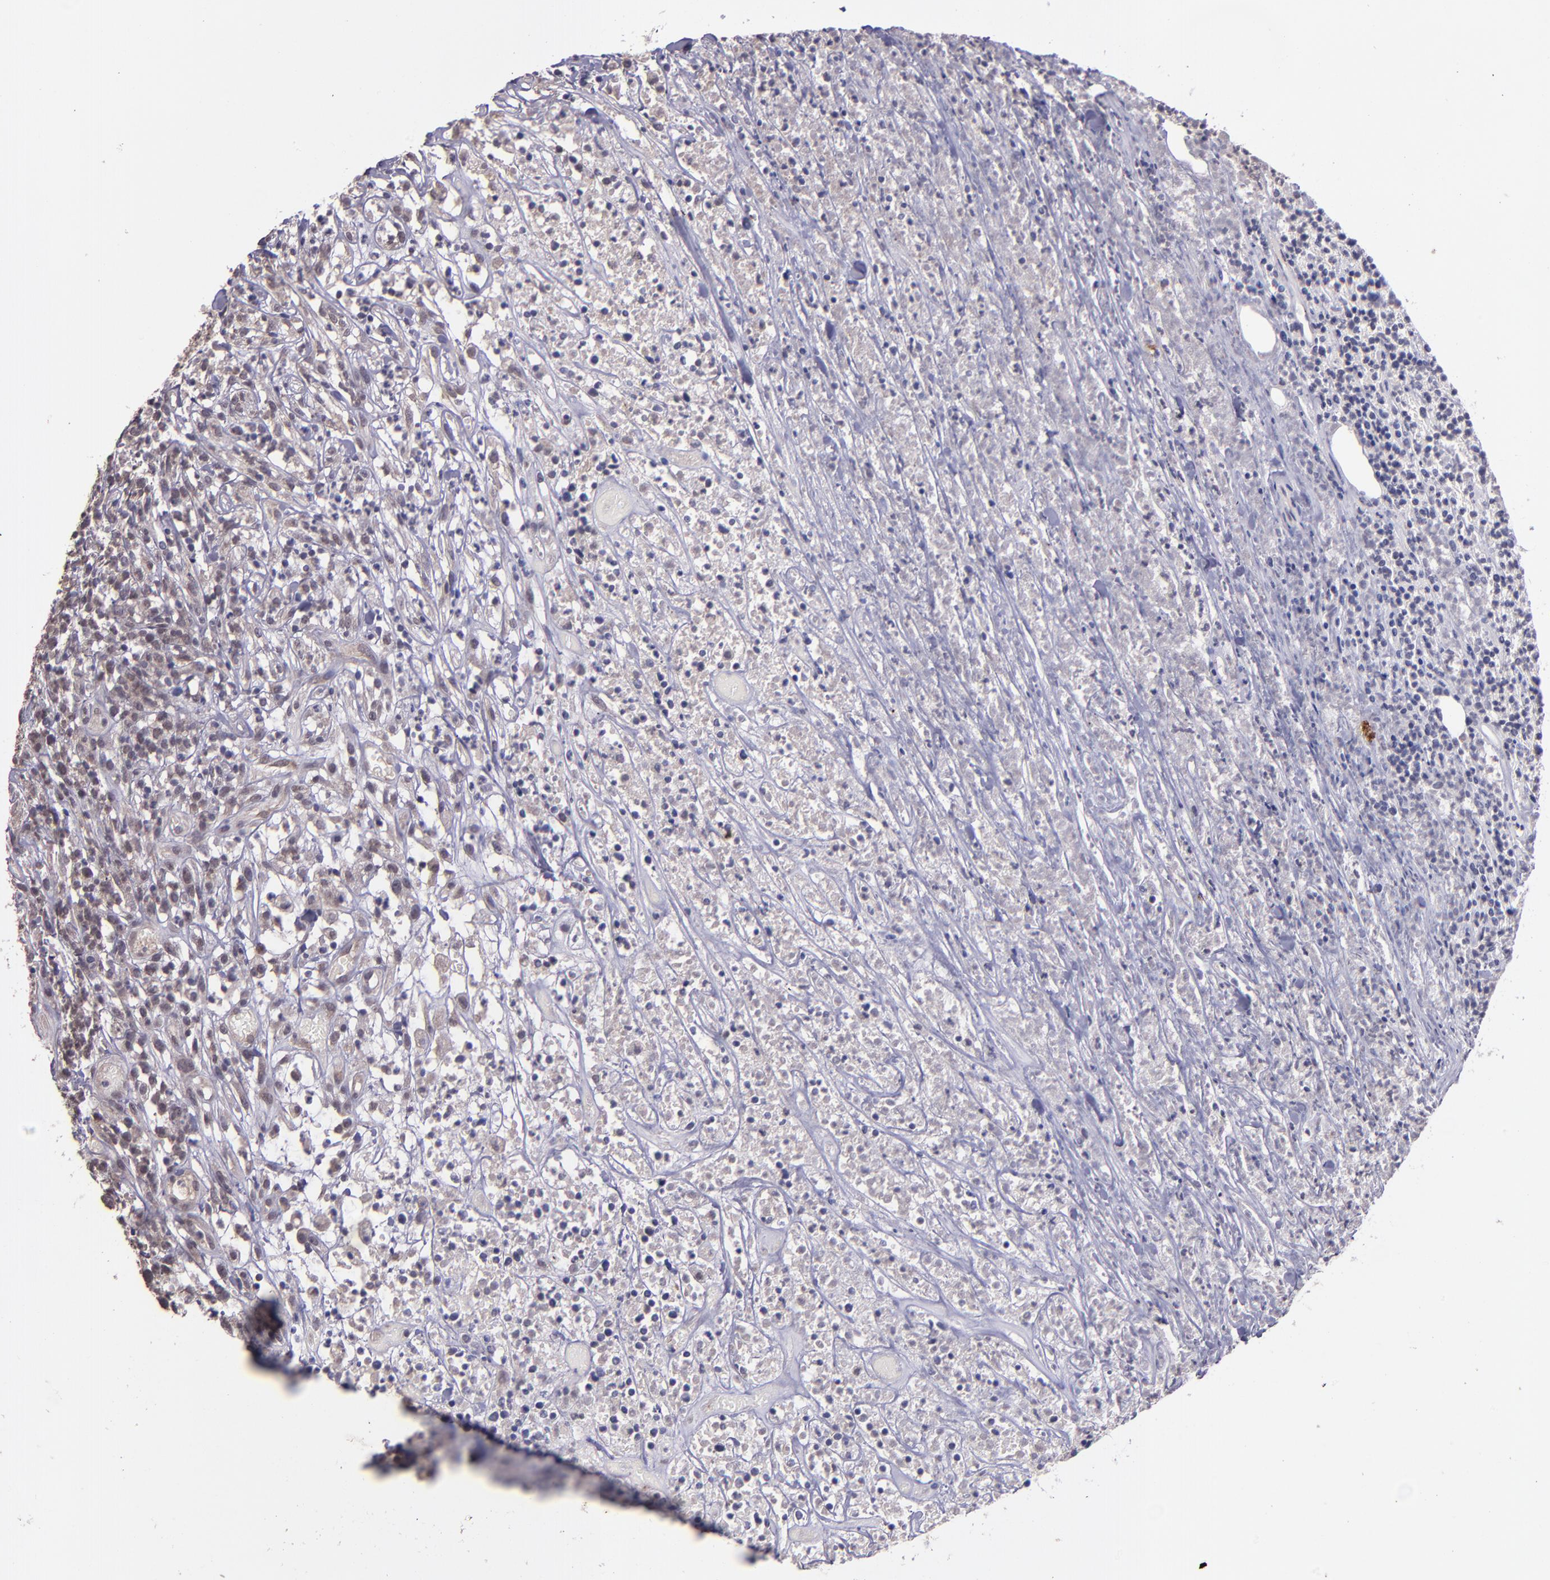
{"staining": {"intensity": "weak", "quantity": ">75%", "location": "cytoplasmic/membranous"}, "tissue": "lymphoma", "cell_type": "Tumor cells", "image_type": "cancer", "snomed": [{"axis": "morphology", "description": "Malignant lymphoma, non-Hodgkin's type, High grade"}, {"axis": "topography", "description": "Lymph node"}], "caption": "Tumor cells demonstrate weak cytoplasmic/membranous staining in approximately >75% of cells in lymphoma.", "gene": "TAF7L", "patient": {"sex": "female", "age": 73}}